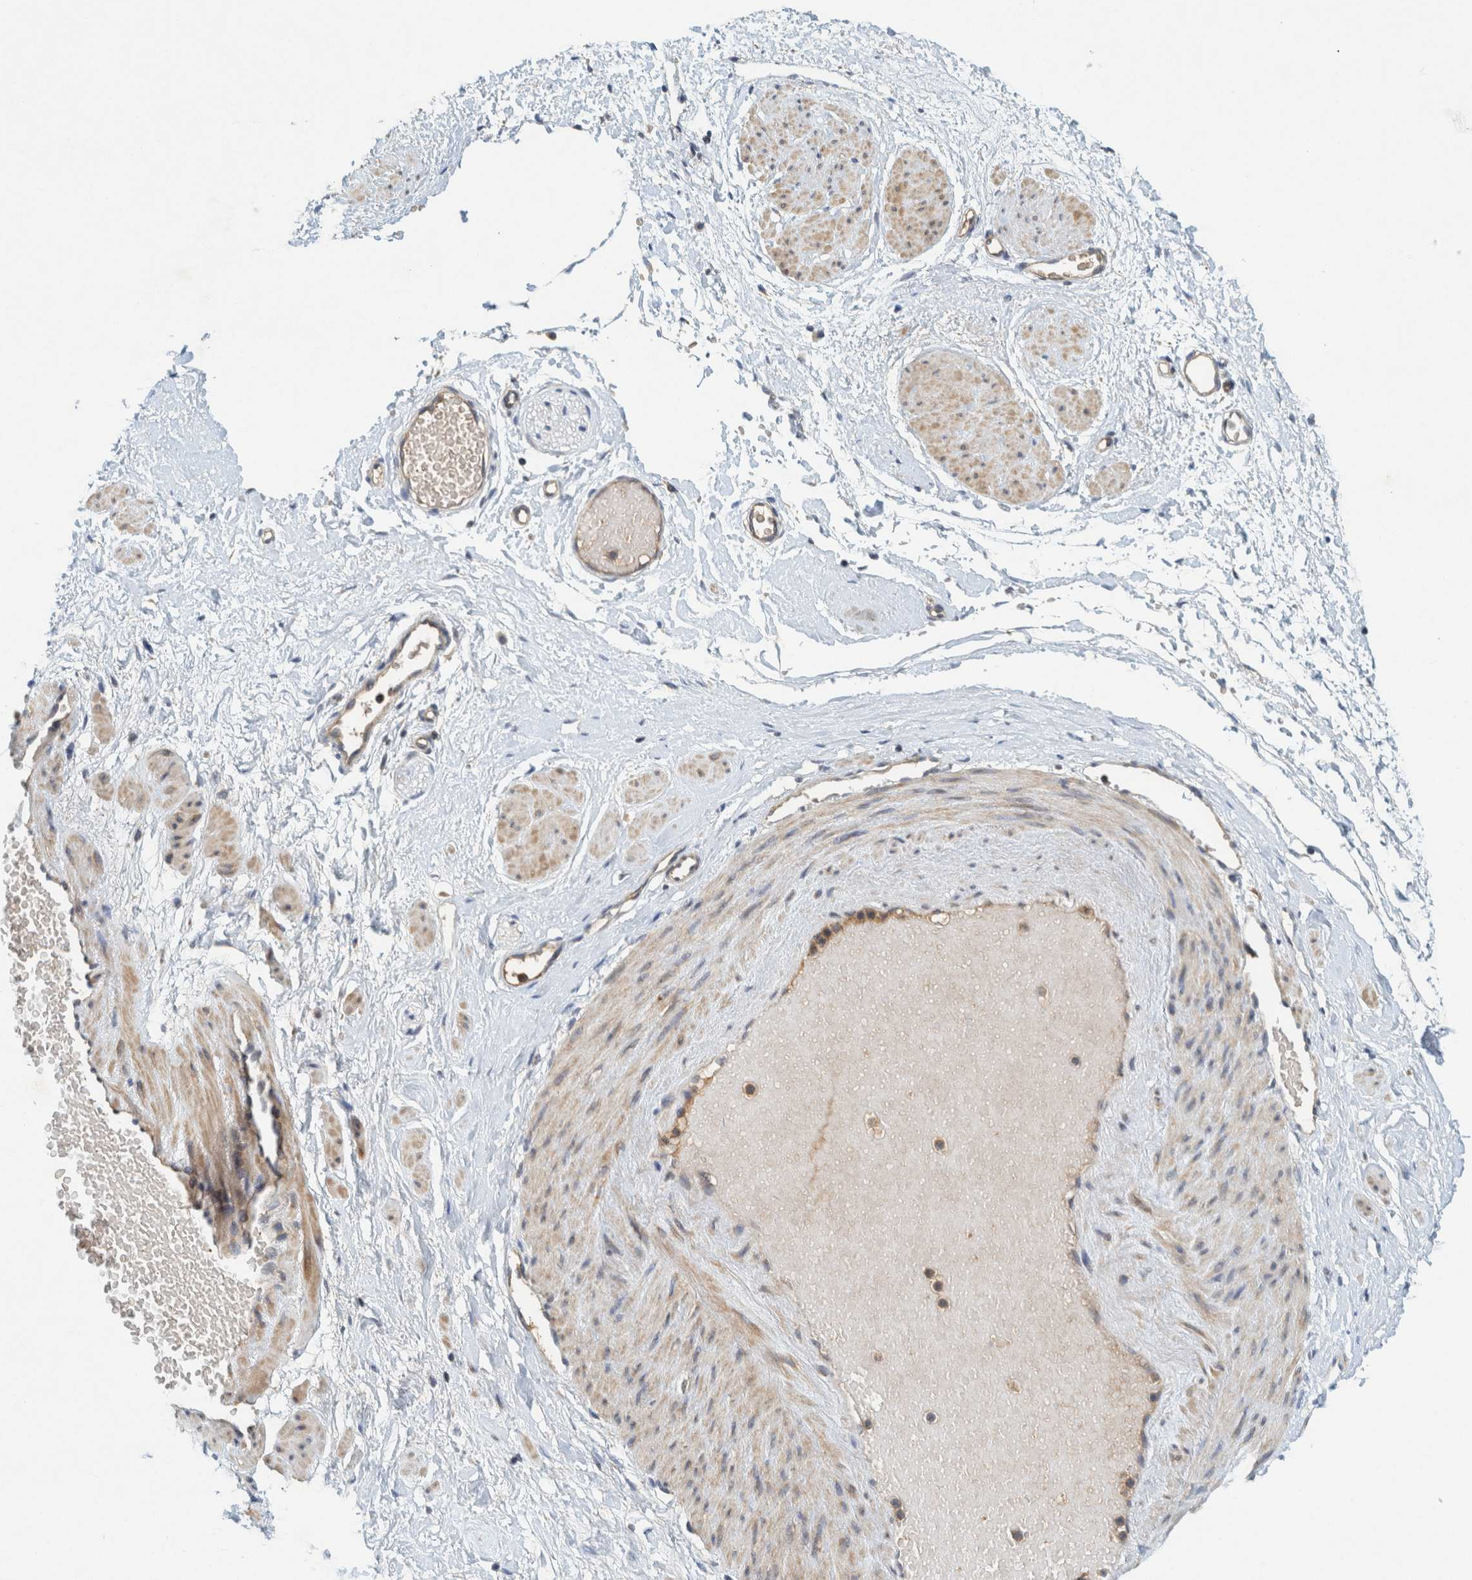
{"staining": {"intensity": "weak", "quantity": "25%-75%", "location": "cytoplasmic/membranous"}, "tissue": "adipose tissue", "cell_type": "Adipocytes", "image_type": "normal", "snomed": [{"axis": "morphology", "description": "Normal tissue, NOS"}, {"axis": "topography", "description": "Soft tissue"}], "caption": "IHC of benign adipose tissue demonstrates low levels of weak cytoplasmic/membranous positivity in about 25%-75% of adipocytes.", "gene": "ZNF324B", "patient": {"sex": "male", "age": 72}}